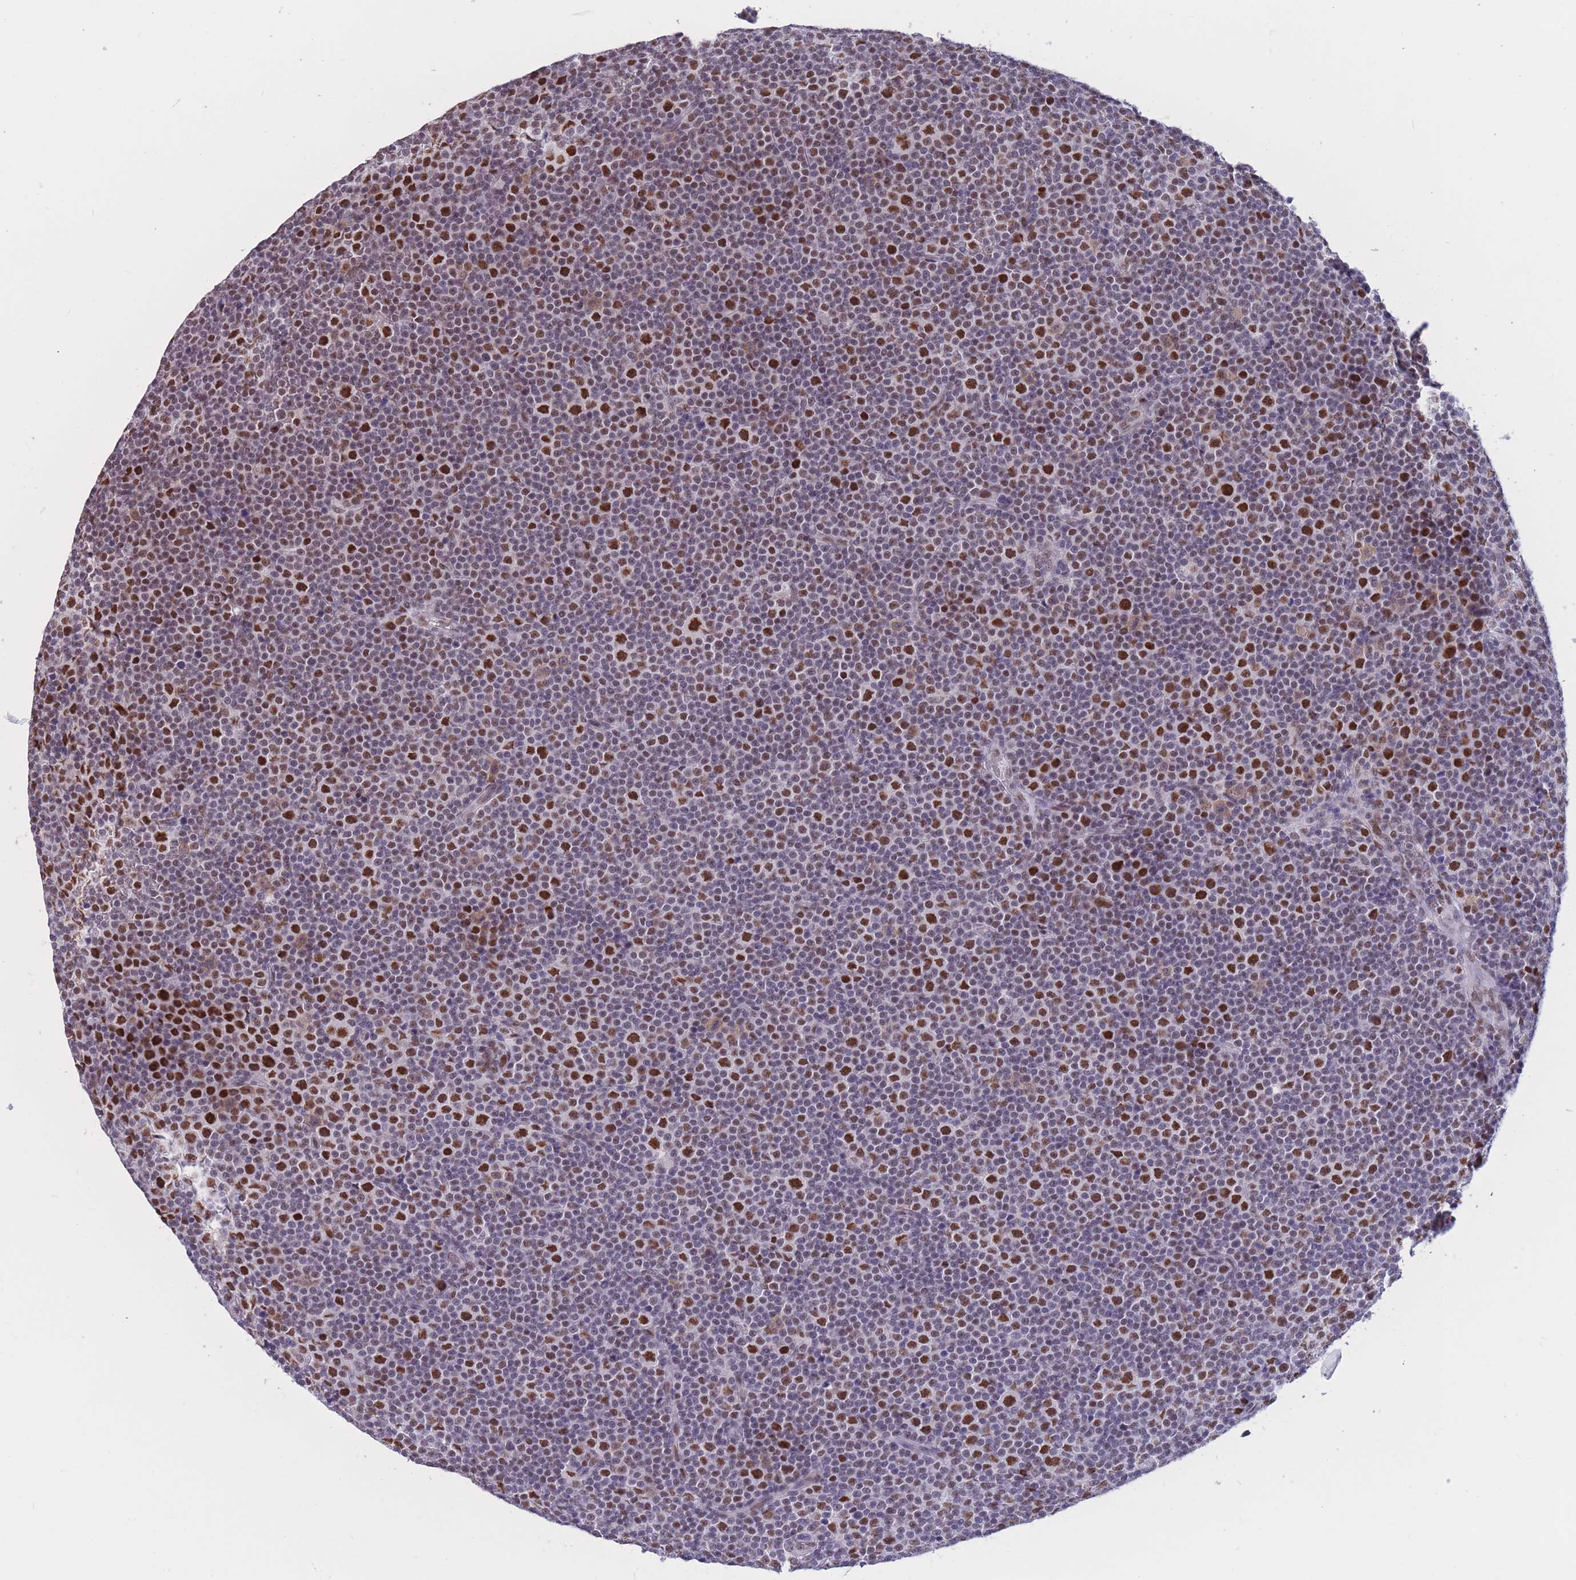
{"staining": {"intensity": "strong", "quantity": "25%-75%", "location": "nuclear"}, "tissue": "lymphoma", "cell_type": "Tumor cells", "image_type": "cancer", "snomed": [{"axis": "morphology", "description": "Malignant lymphoma, non-Hodgkin's type, Low grade"}, {"axis": "topography", "description": "Lymph node"}], "caption": "A high-resolution photomicrograph shows immunohistochemistry staining of malignant lymphoma, non-Hodgkin's type (low-grade), which shows strong nuclear positivity in approximately 25%-75% of tumor cells.", "gene": "NASP", "patient": {"sex": "female", "age": 67}}